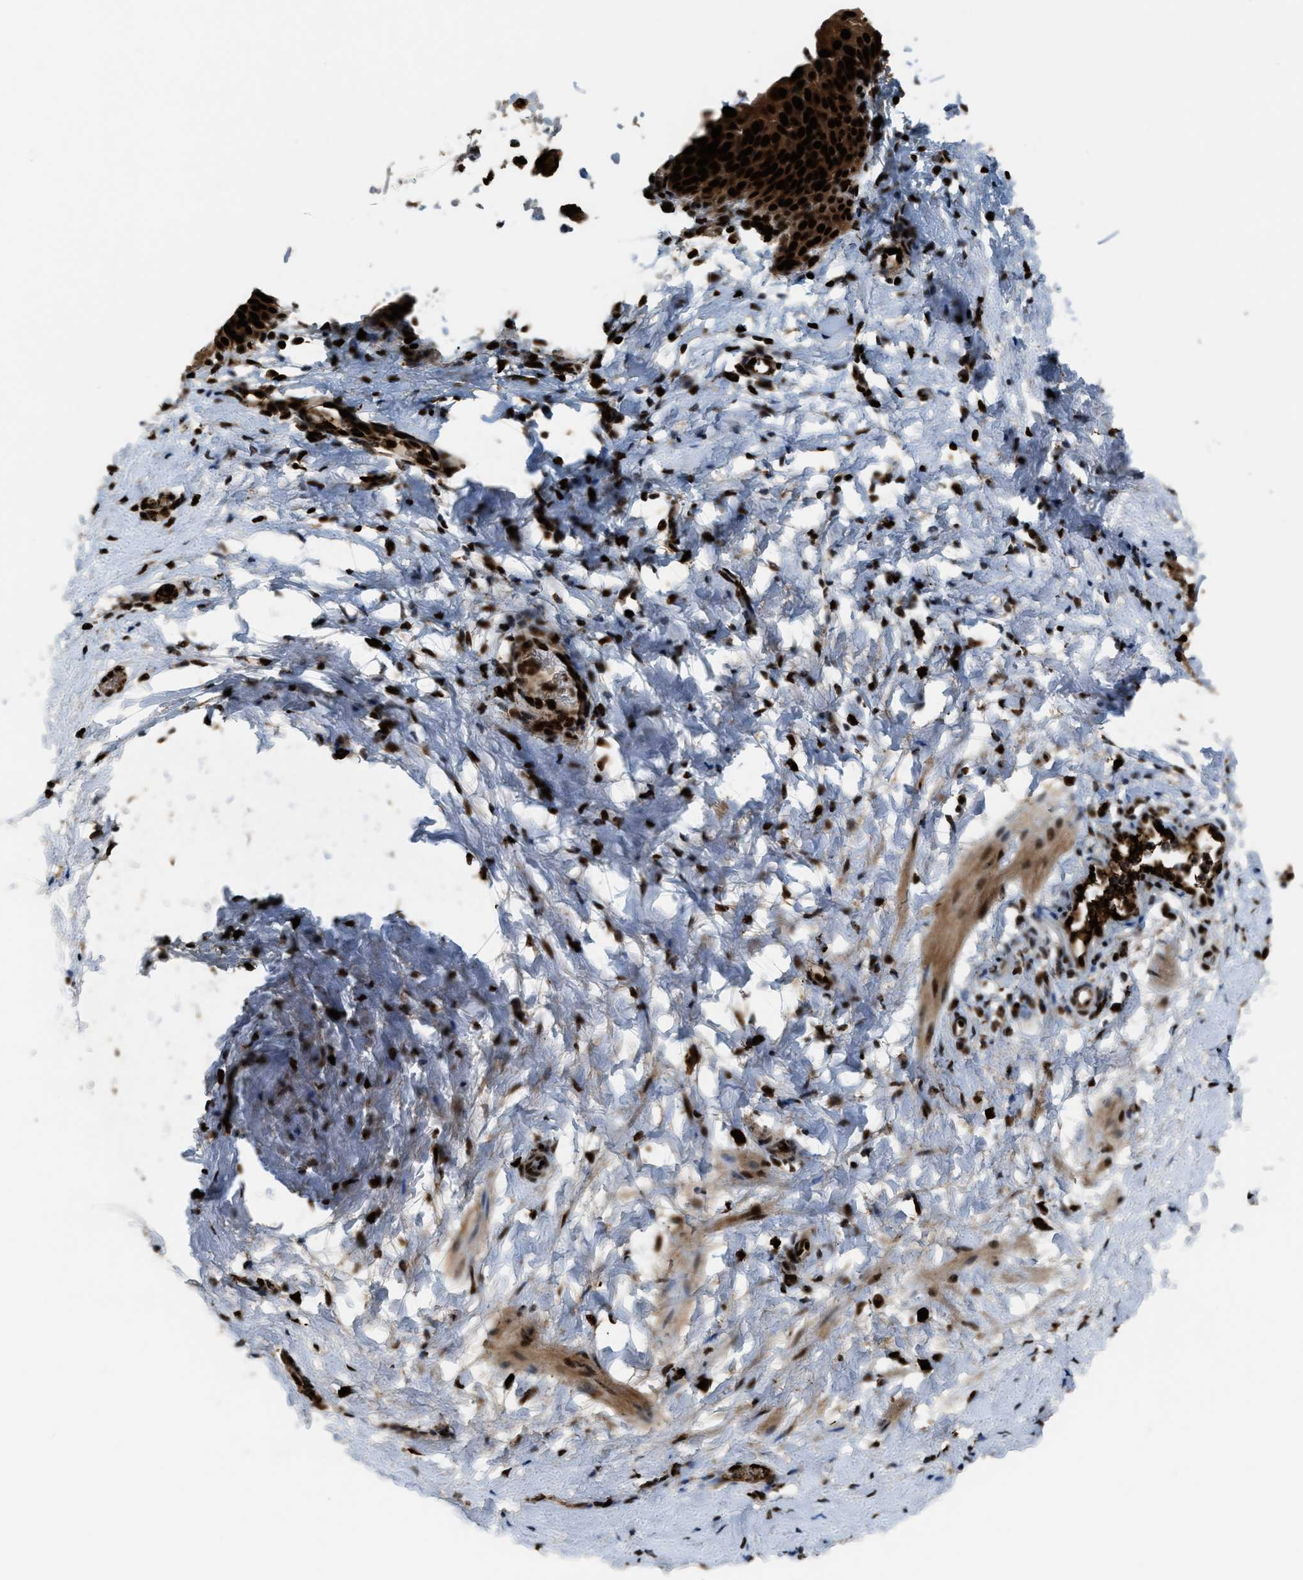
{"staining": {"intensity": "strong", "quantity": ">75%", "location": "nuclear"}, "tissue": "smooth muscle", "cell_type": "Smooth muscle cells", "image_type": "normal", "snomed": [{"axis": "morphology", "description": "Normal tissue, NOS"}, {"axis": "topography", "description": "Smooth muscle"}], "caption": "Strong nuclear protein expression is seen in about >75% of smooth muscle cells in smooth muscle.", "gene": "ZNF687", "patient": {"sex": "male", "age": 16}}